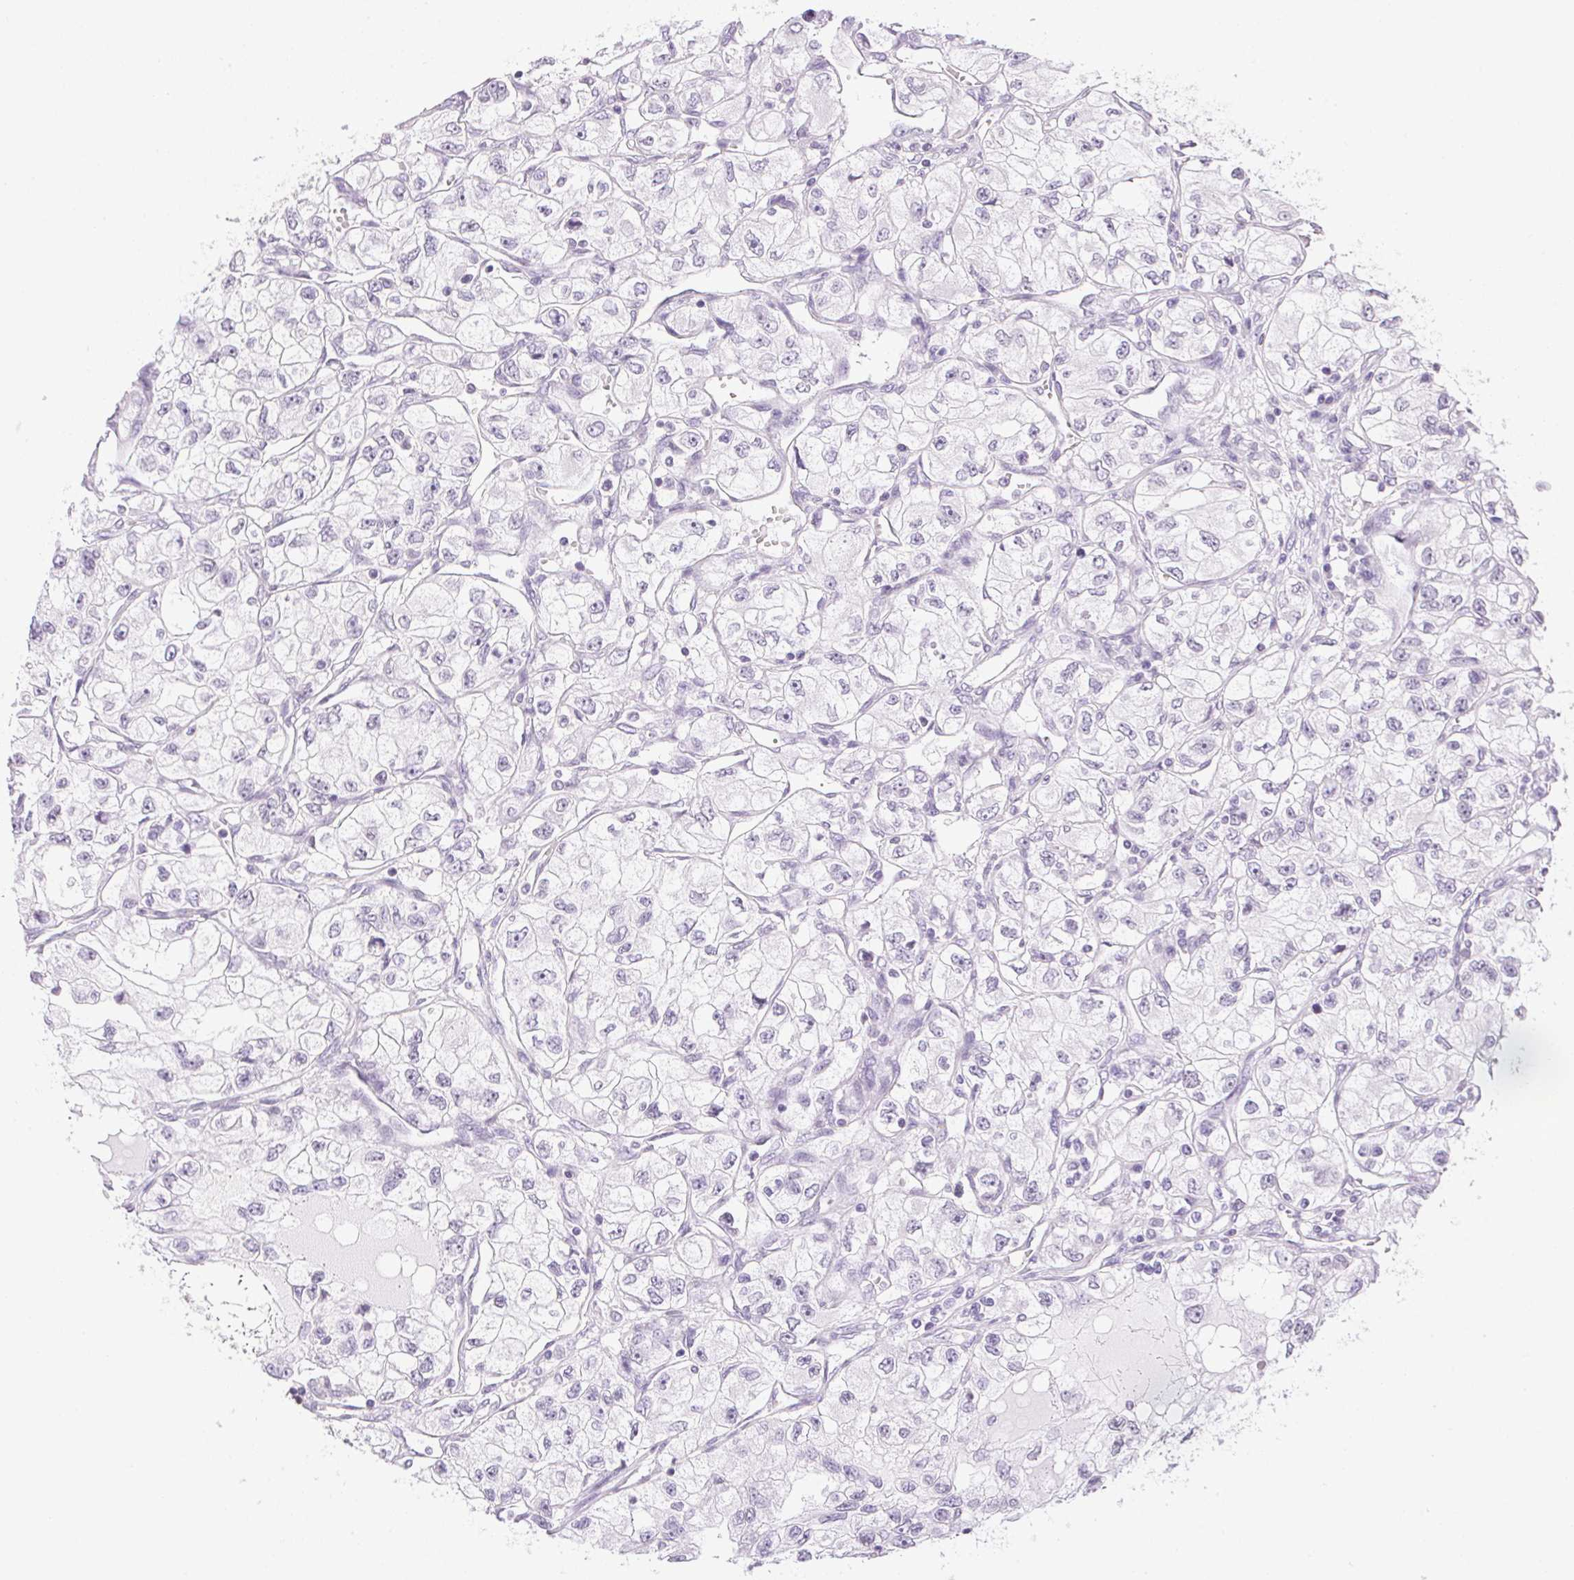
{"staining": {"intensity": "negative", "quantity": "none", "location": "none"}, "tissue": "renal cancer", "cell_type": "Tumor cells", "image_type": "cancer", "snomed": [{"axis": "morphology", "description": "Adenocarcinoma, NOS"}, {"axis": "topography", "description": "Kidney"}], "caption": "Immunohistochemistry (IHC) photomicrograph of adenocarcinoma (renal) stained for a protein (brown), which displays no staining in tumor cells.", "gene": "PRL", "patient": {"sex": "female", "age": 59}}